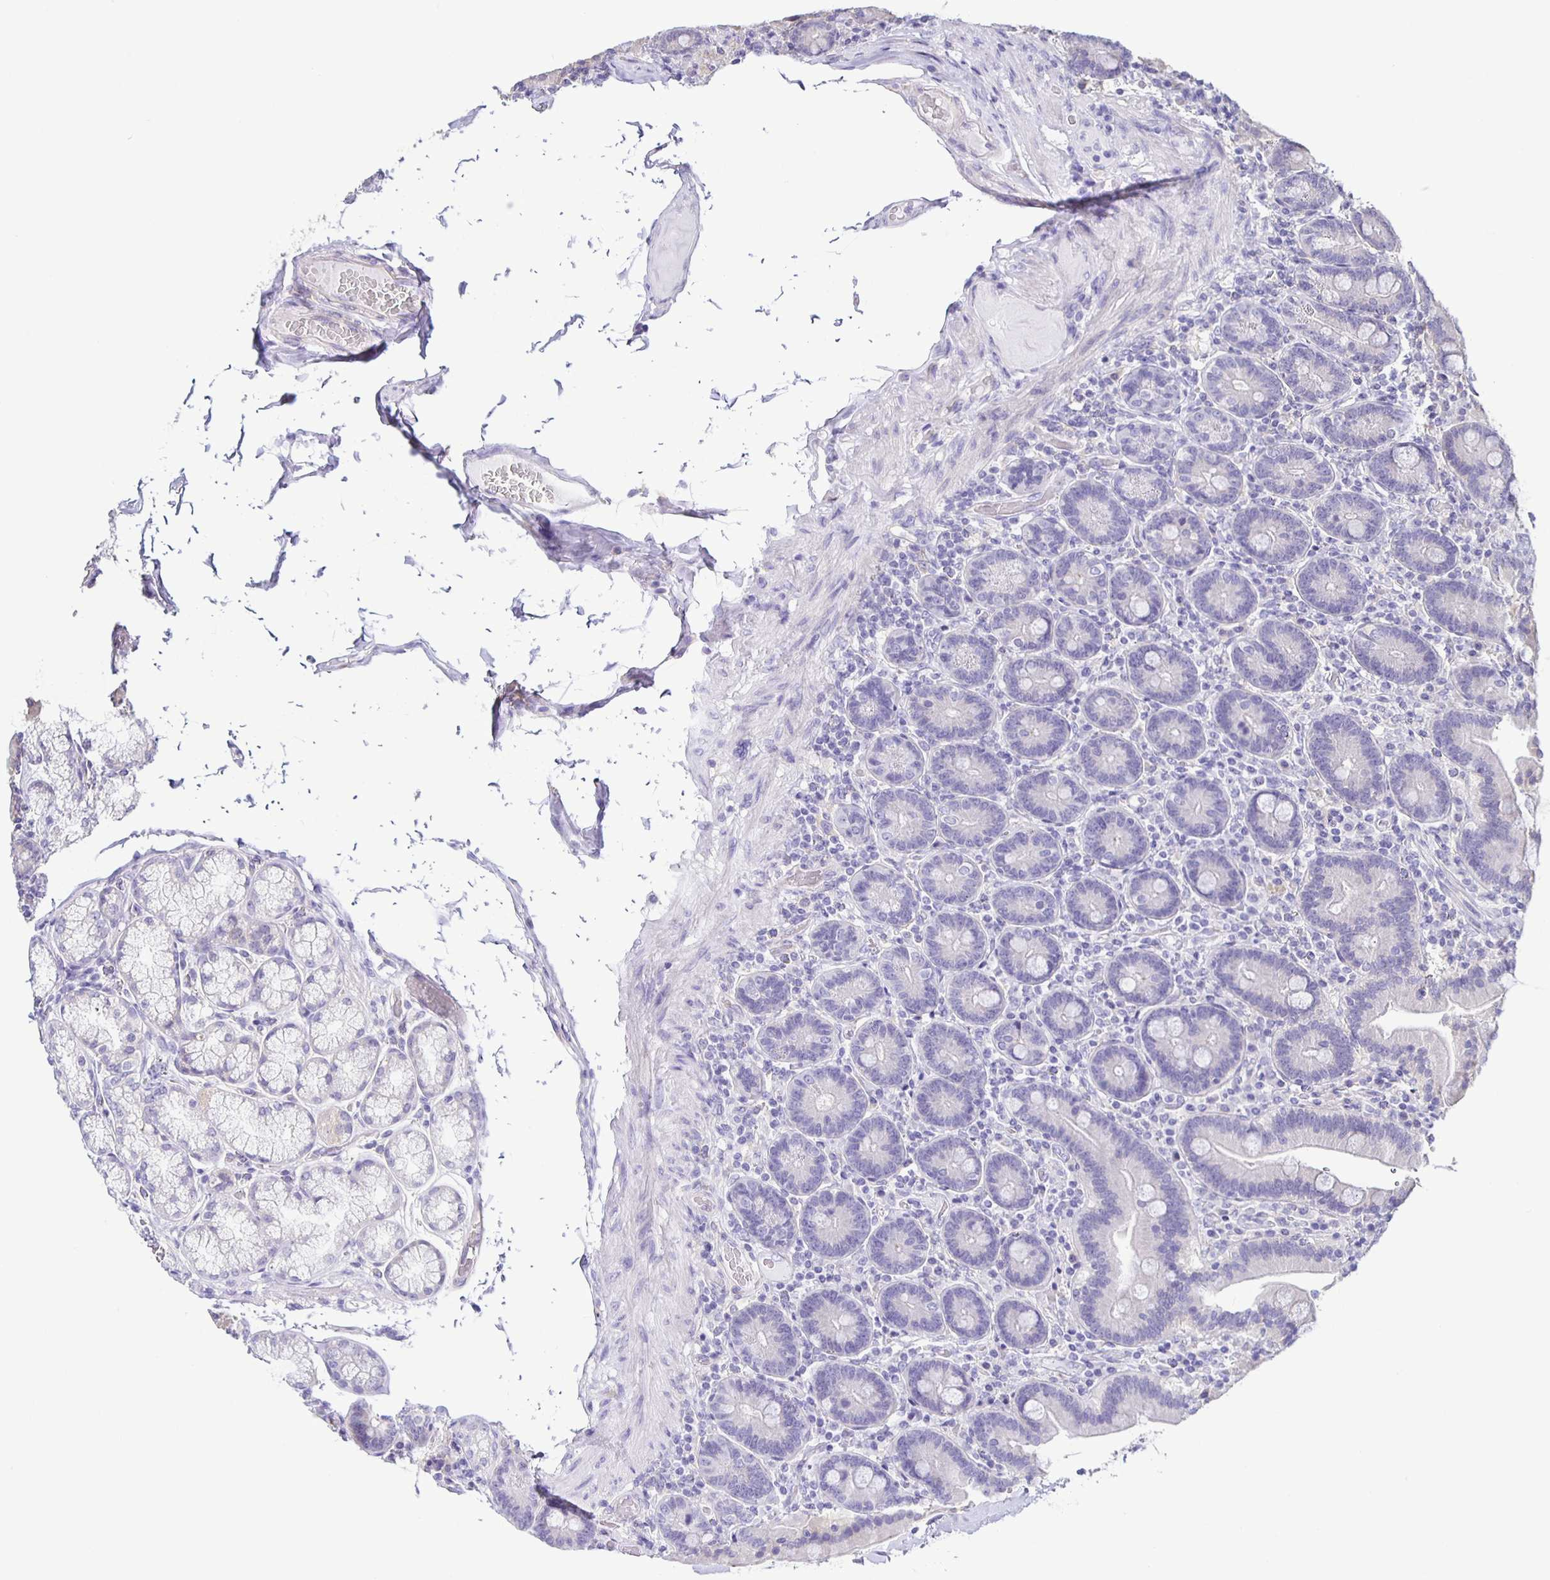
{"staining": {"intensity": "negative", "quantity": "none", "location": "none"}, "tissue": "duodenum", "cell_type": "Glandular cells", "image_type": "normal", "snomed": [{"axis": "morphology", "description": "Normal tissue, NOS"}, {"axis": "topography", "description": "Duodenum"}], "caption": "DAB immunohistochemical staining of normal duodenum displays no significant expression in glandular cells.", "gene": "BOLL", "patient": {"sex": "female", "age": 62}}